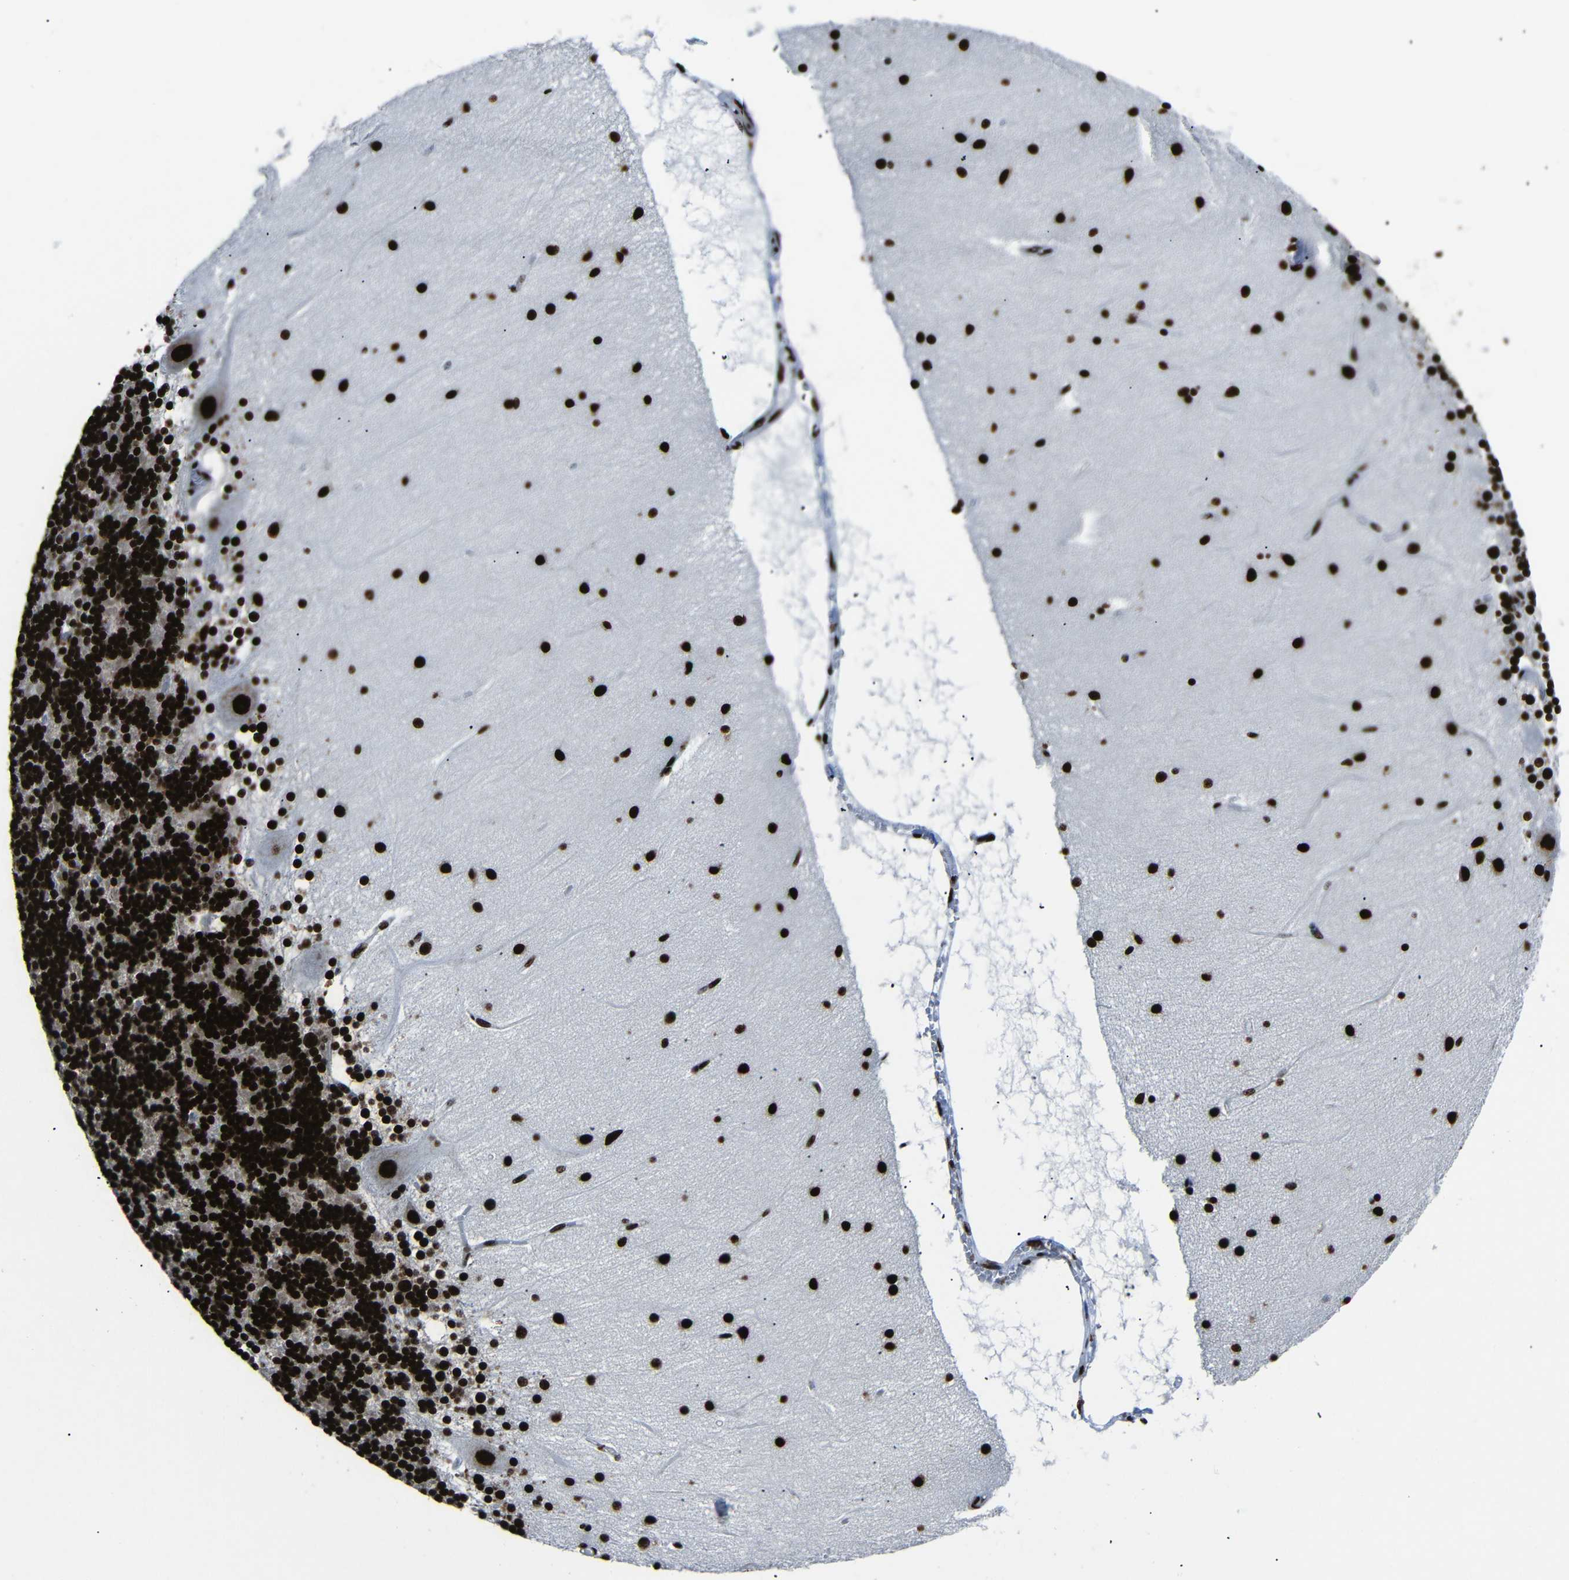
{"staining": {"intensity": "strong", "quantity": ">75%", "location": "nuclear"}, "tissue": "cerebellum", "cell_type": "Cells in granular layer", "image_type": "normal", "snomed": [{"axis": "morphology", "description": "Normal tissue, NOS"}, {"axis": "topography", "description": "Cerebellum"}], "caption": "A micrograph showing strong nuclear expression in approximately >75% of cells in granular layer in normal cerebellum, as visualized by brown immunohistochemical staining.", "gene": "SRSF1", "patient": {"sex": "female", "age": 54}}